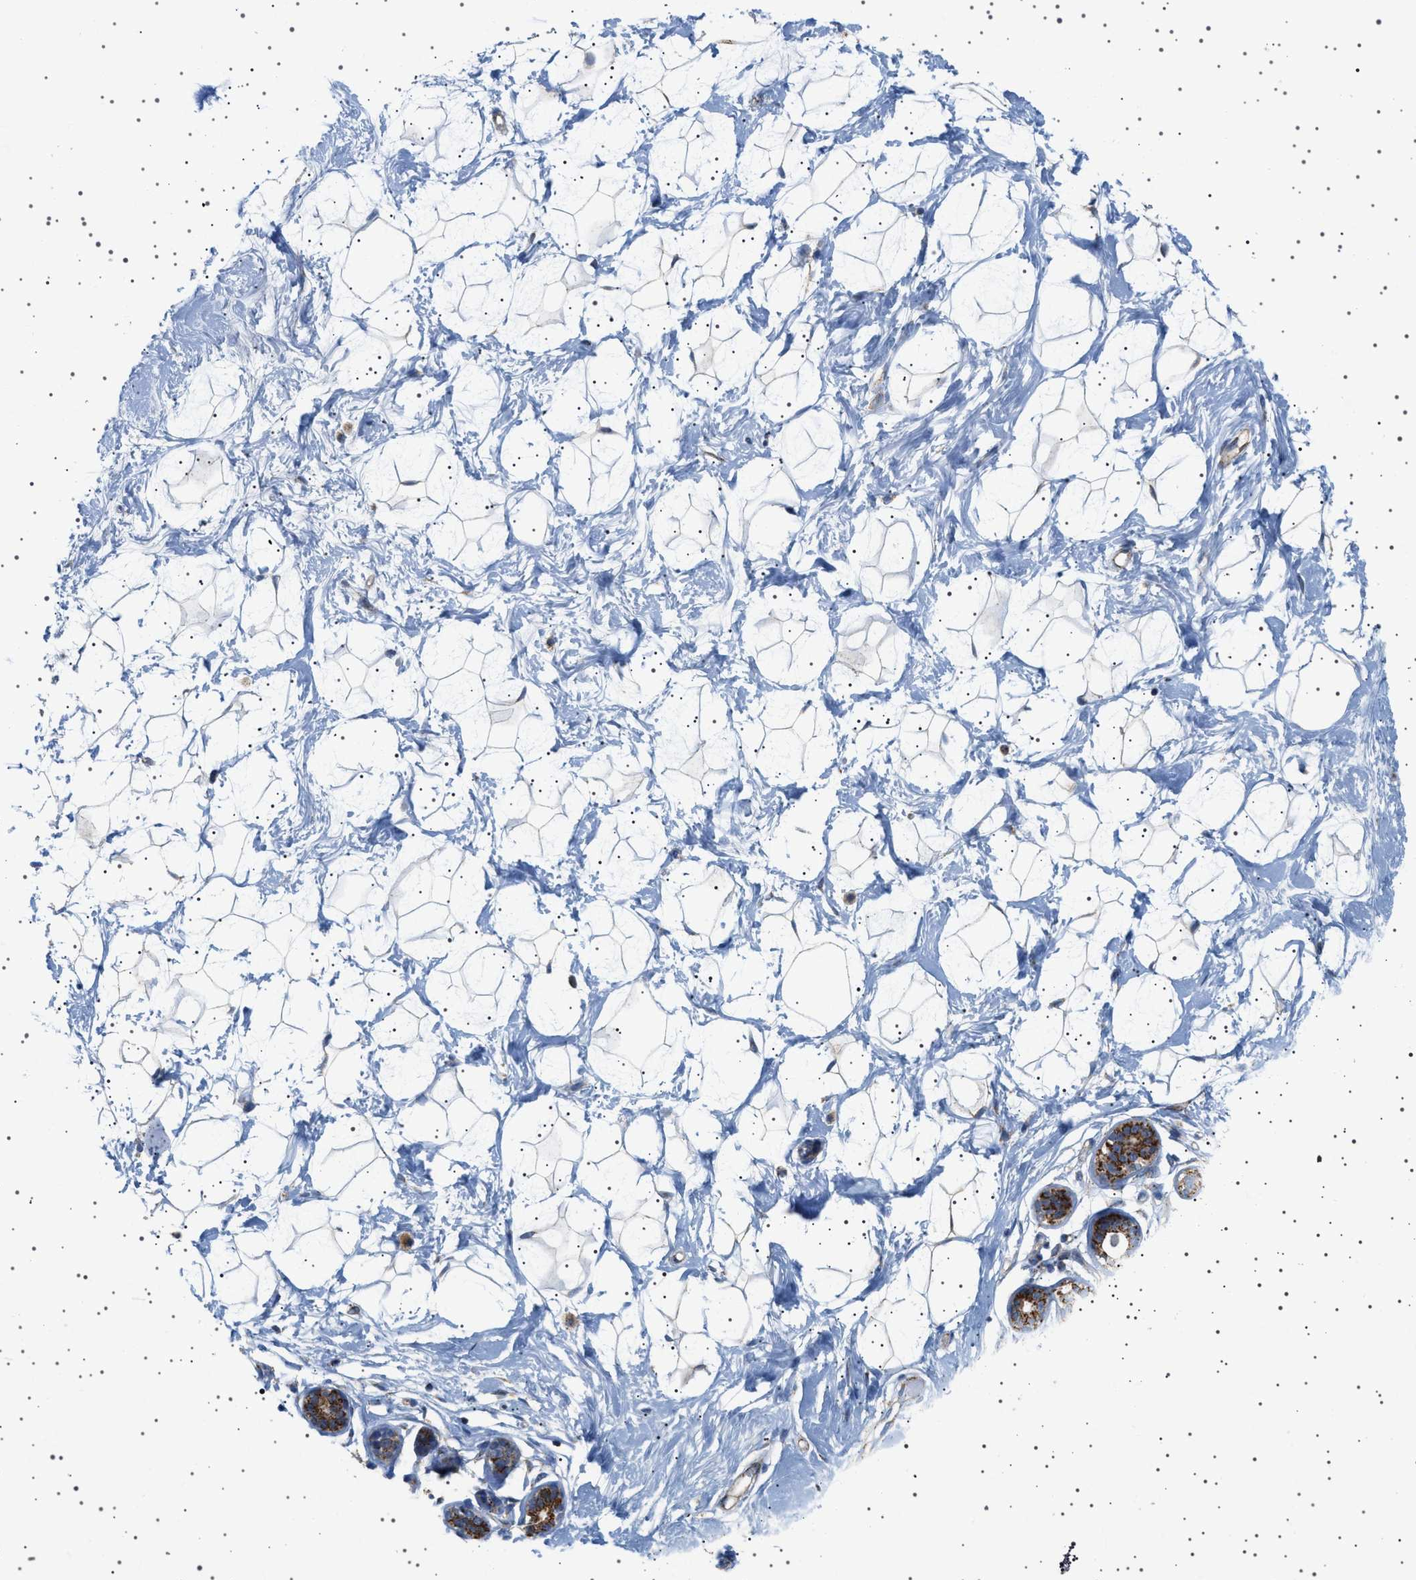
{"staining": {"intensity": "negative", "quantity": "none", "location": "none"}, "tissue": "breast", "cell_type": "Adipocytes", "image_type": "normal", "snomed": [{"axis": "morphology", "description": "Normal tissue, NOS"}, {"axis": "topography", "description": "Breast"}], "caption": "Adipocytes are negative for brown protein staining in unremarkable breast. (DAB (3,3'-diaminobenzidine) immunohistochemistry (IHC) visualized using brightfield microscopy, high magnification).", "gene": "UBXN8", "patient": {"sex": "female", "age": 23}}